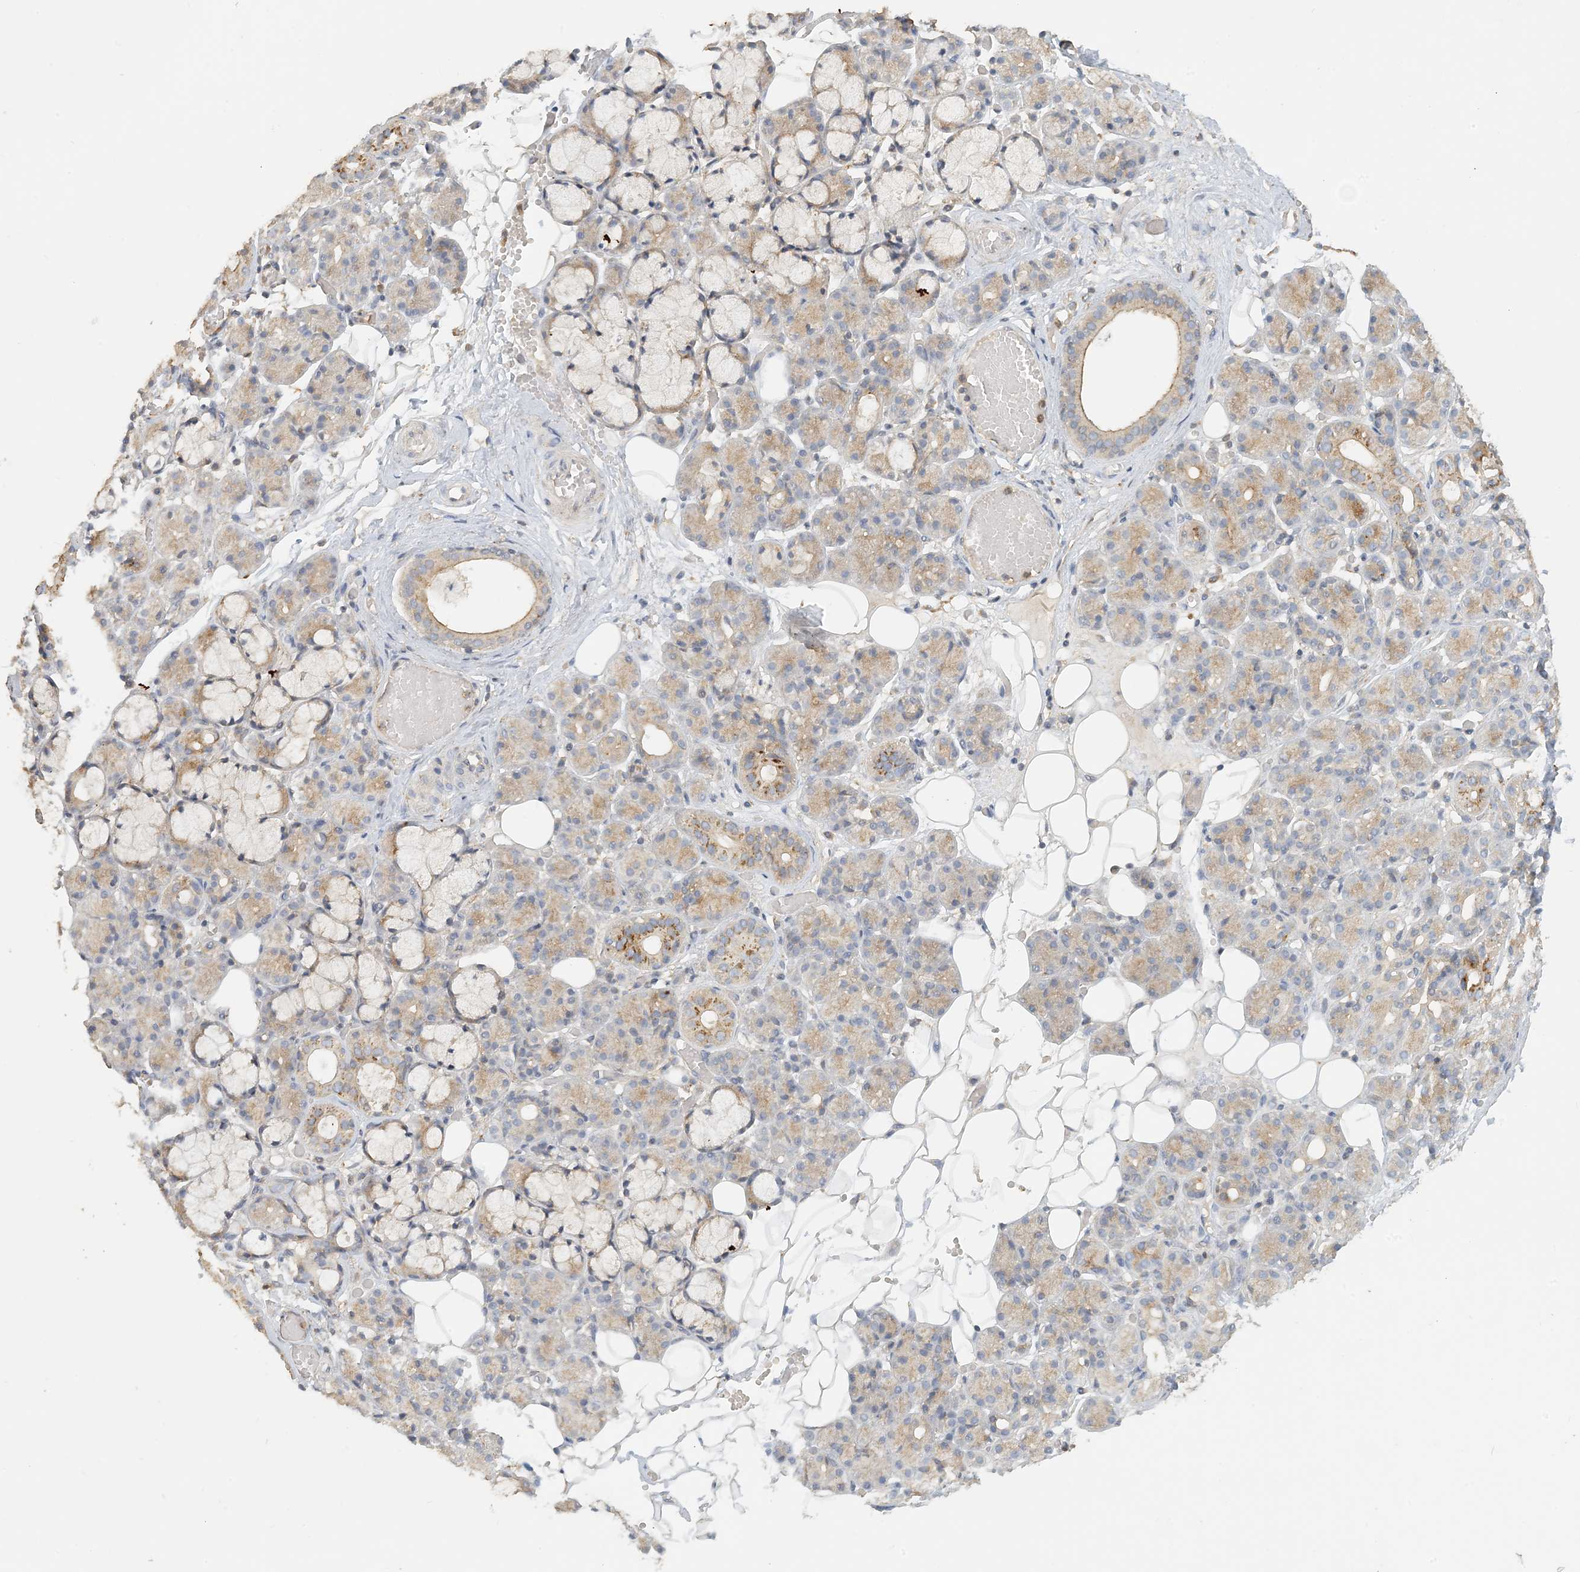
{"staining": {"intensity": "moderate", "quantity": "<25%", "location": "cytoplasmic/membranous"}, "tissue": "salivary gland", "cell_type": "Glandular cells", "image_type": "normal", "snomed": [{"axis": "morphology", "description": "Normal tissue, NOS"}, {"axis": "topography", "description": "Salivary gland"}], "caption": "The micrograph exhibits staining of benign salivary gland, revealing moderate cytoplasmic/membranous protein expression (brown color) within glandular cells. The protein is shown in brown color, while the nuclei are stained blue.", "gene": "SPPL2A", "patient": {"sex": "male", "age": 63}}